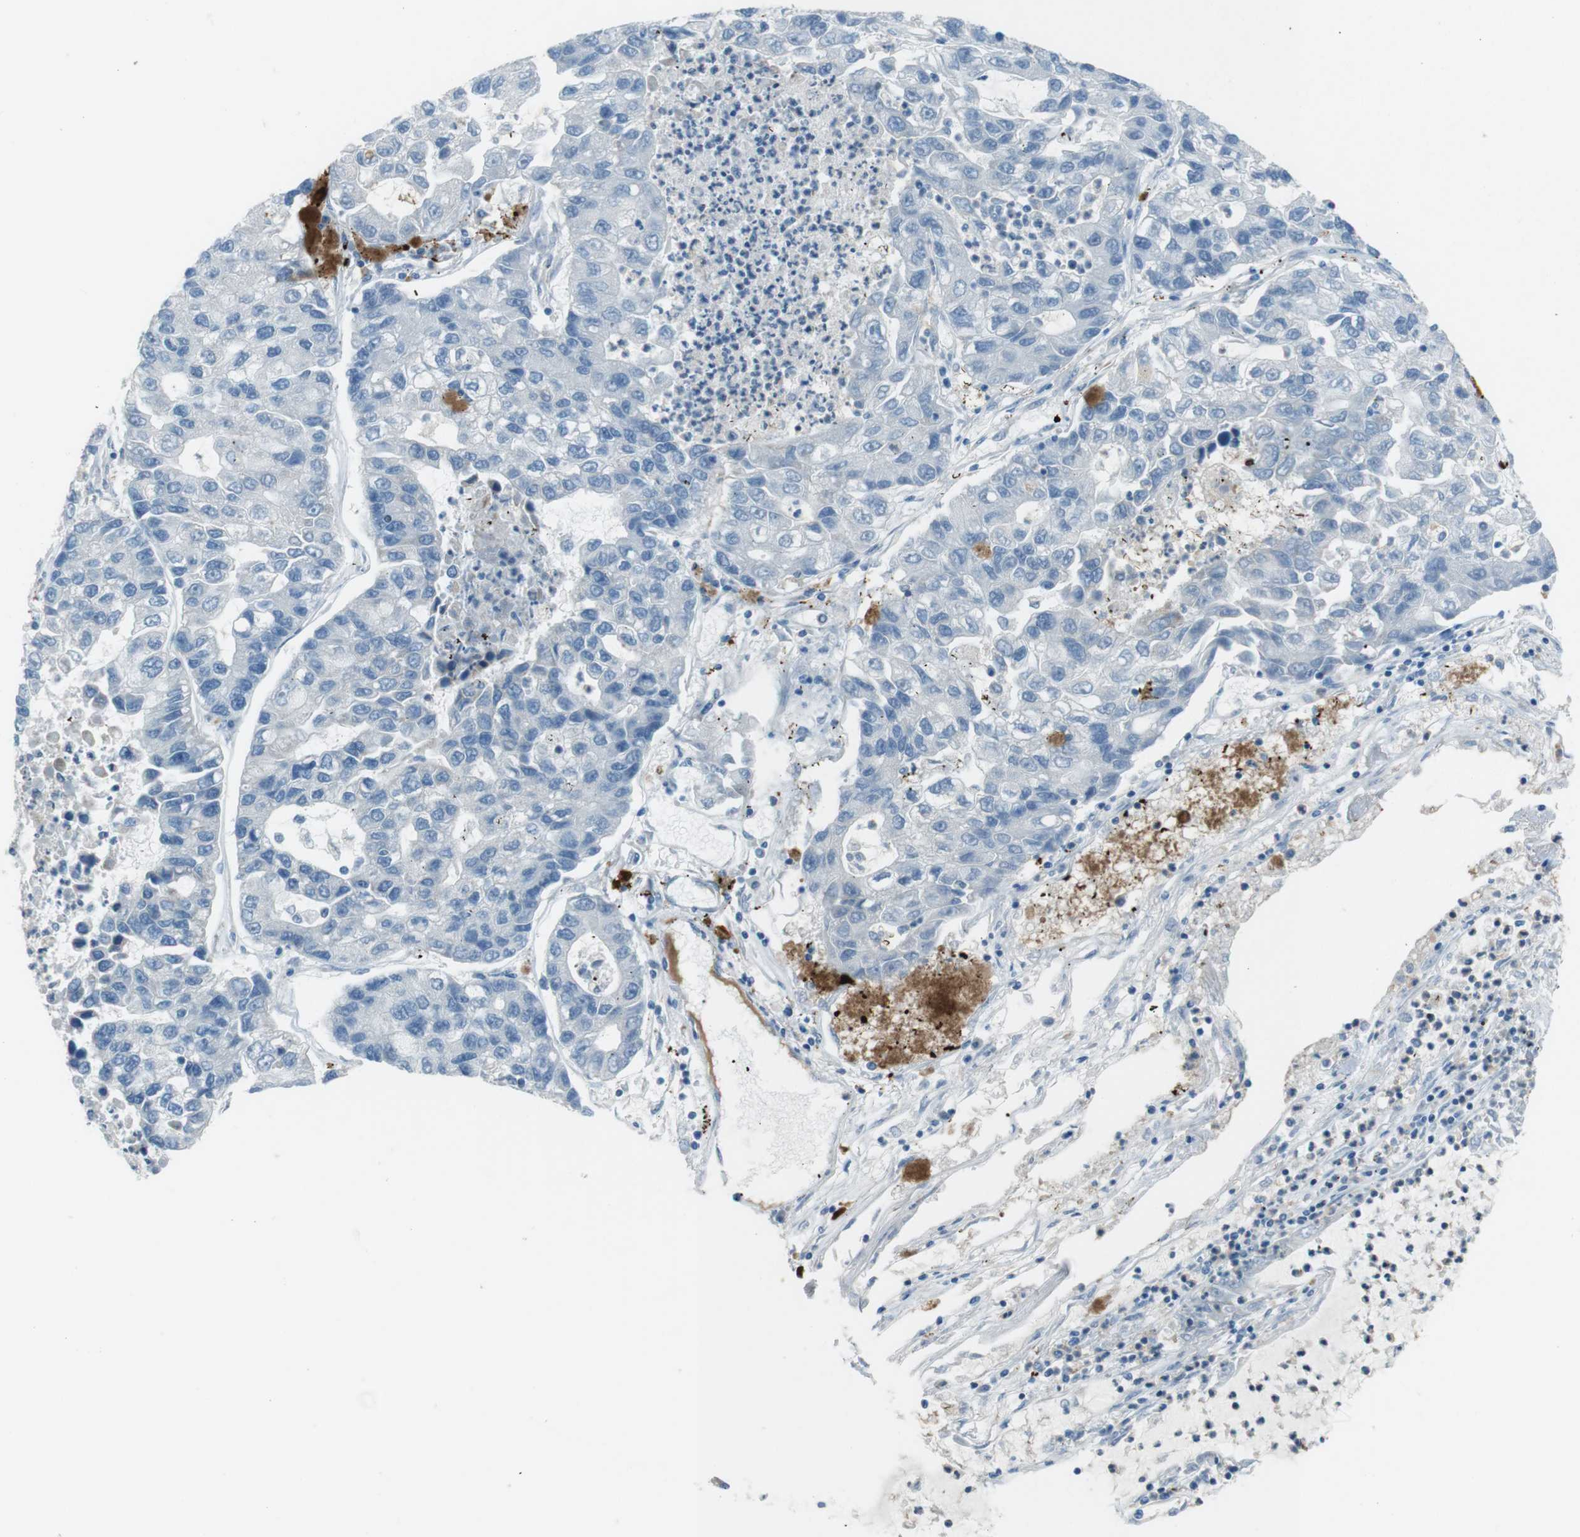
{"staining": {"intensity": "negative", "quantity": "none", "location": "none"}, "tissue": "lung cancer", "cell_type": "Tumor cells", "image_type": "cancer", "snomed": [{"axis": "morphology", "description": "Adenocarcinoma, NOS"}, {"axis": "topography", "description": "Lung"}], "caption": "Protein analysis of lung cancer (adenocarcinoma) reveals no significant staining in tumor cells.", "gene": "TXNDC15", "patient": {"sex": "female", "age": 51}}